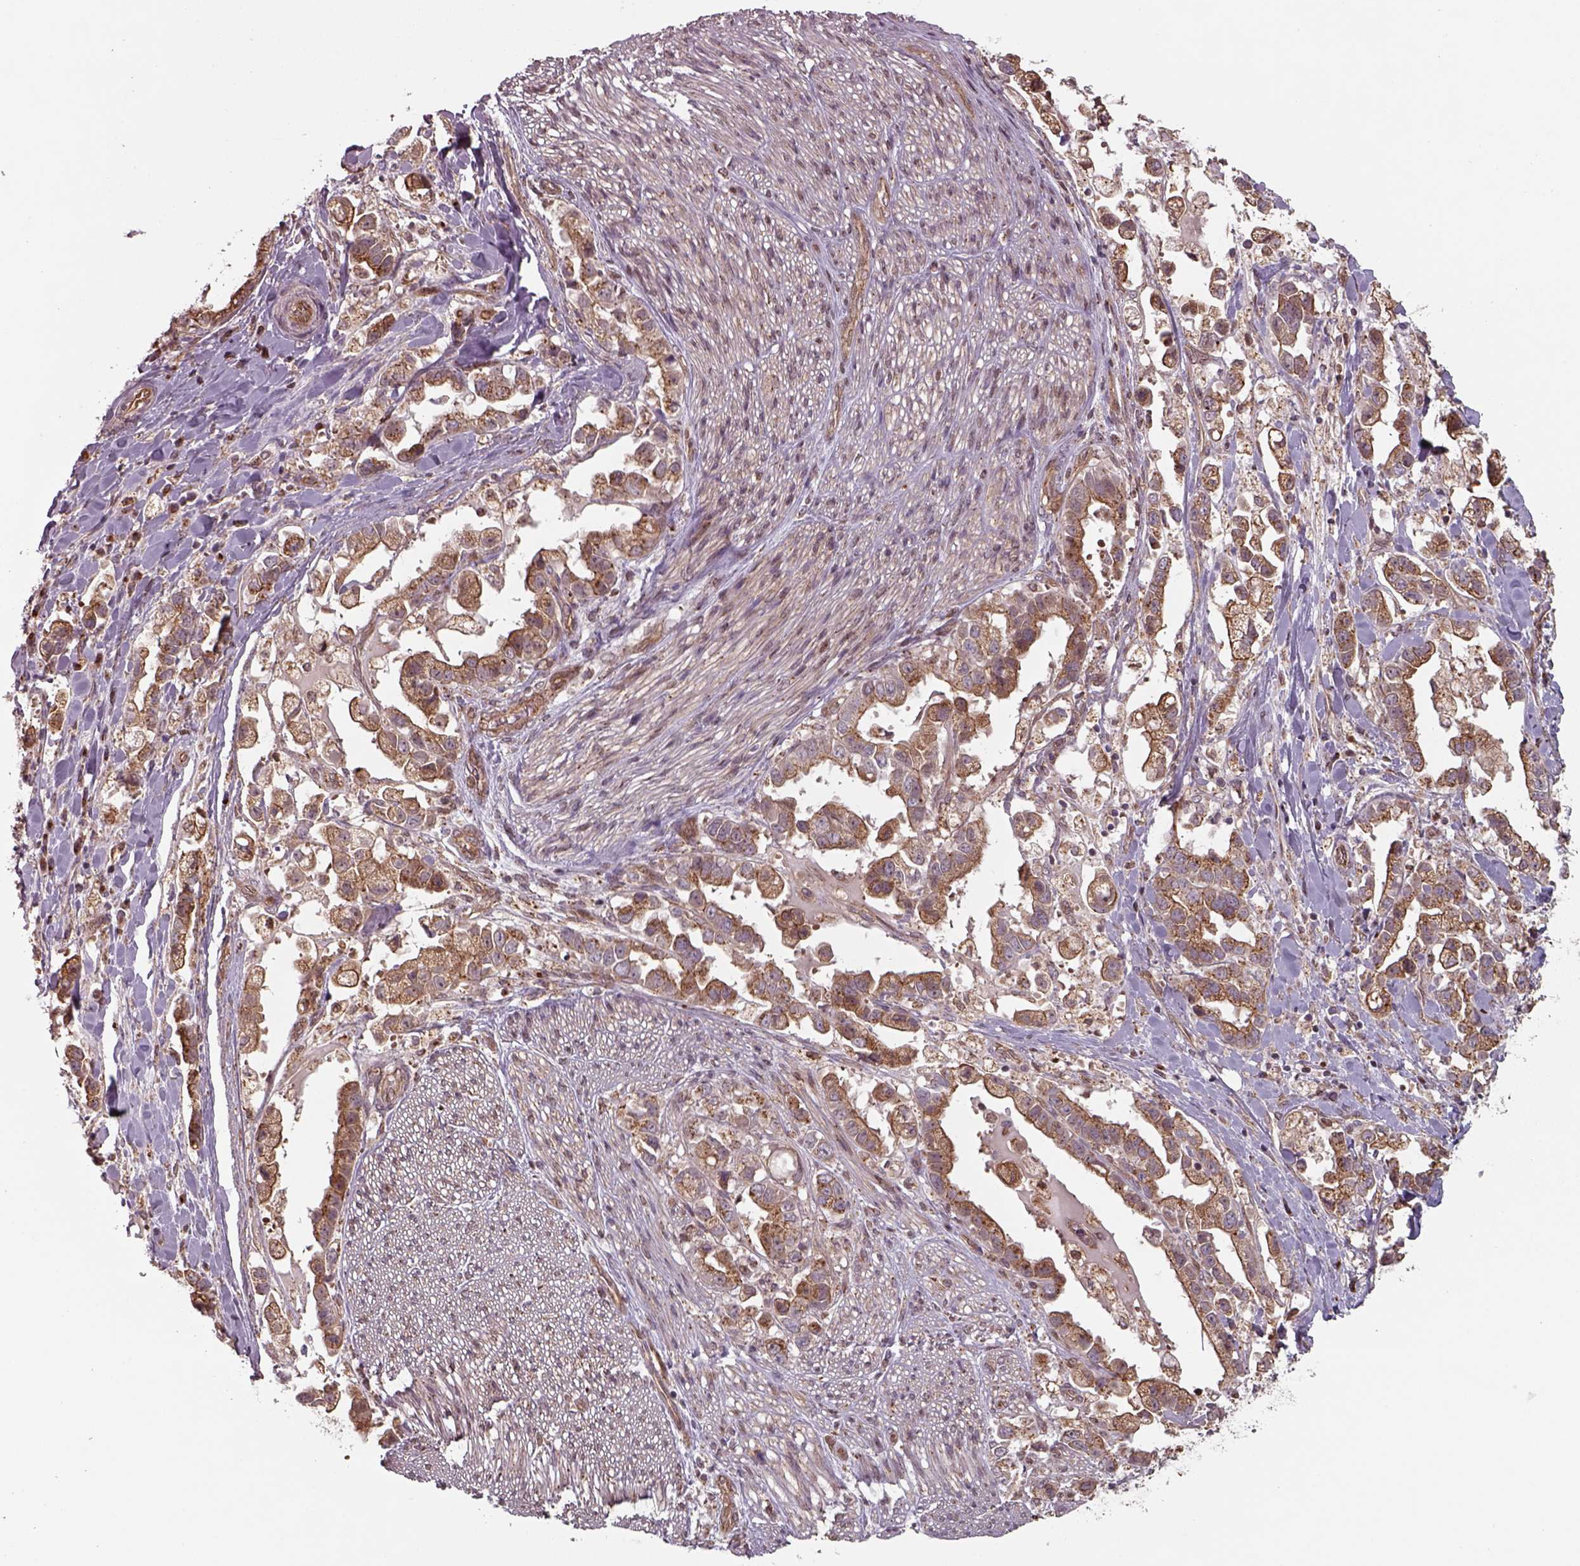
{"staining": {"intensity": "moderate", "quantity": ">75%", "location": "cytoplasmic/membranous"}, "tissue": "stomach cancer", "cell_type": "Tumor cells", "image_type": "cancer", "snomed": [{"axis": "morphology", "description": "Adenocarcinoma, NOS"}, {"axis": "topography", "description": "Stomach"}], "caption": "This micrograph demonstrates stomach cancer (adenocarcinoma) stained with immunohistochemistry to label a protein in brown. The cytoplasmic/membranous of tumor cells show moderate positivity for the protein. Nuclei are counter-stained blue.", "gene": "CHMP3", "patient": {"sex": "male", "age": 59}}